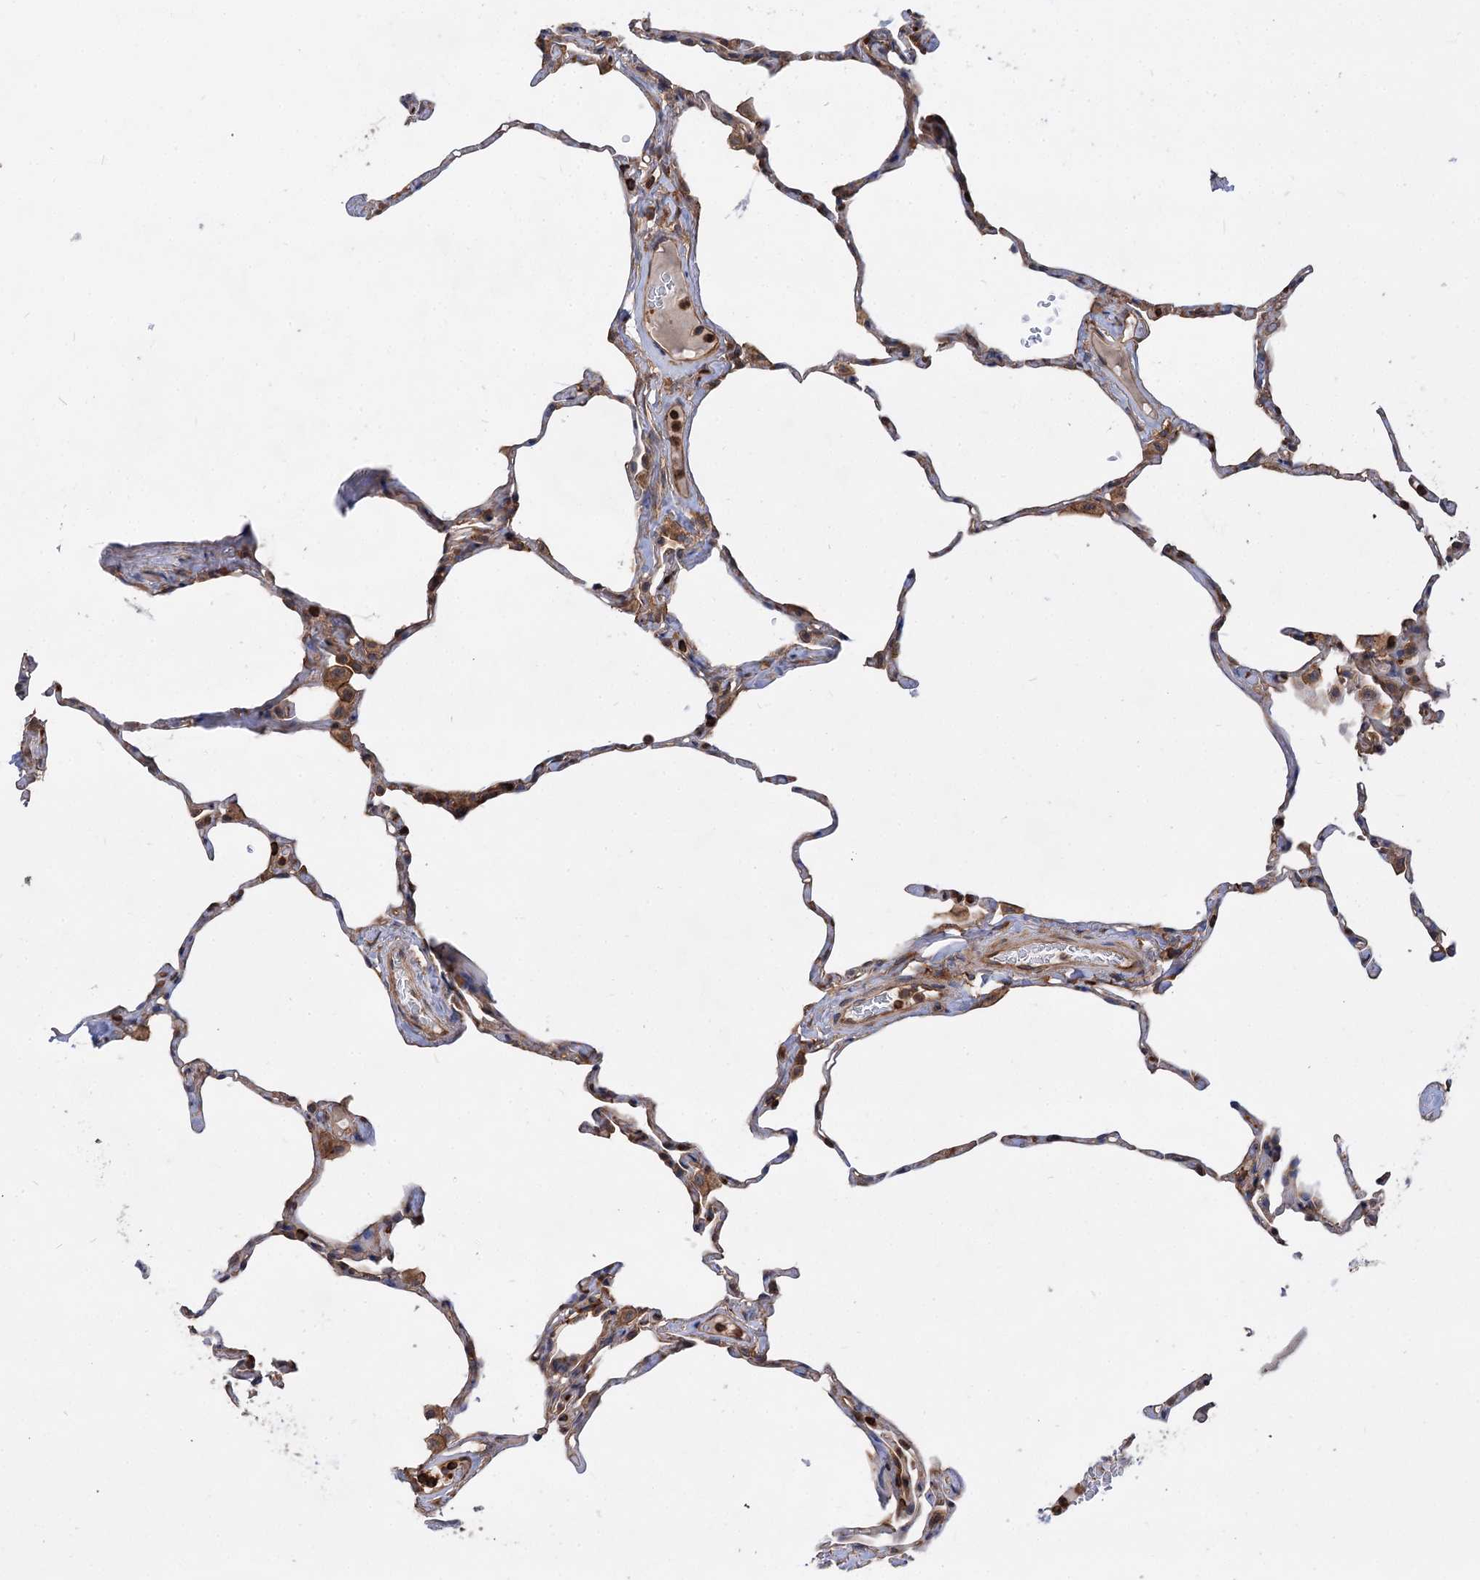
{"staining": {"intensity": "moderate", "quantity": ">75%", "location": "cytoplasmic/membranous"}, "tissue": "lung", "cell_type": "Alveolar cells", "image_type": "normal", "snomed": [{"axis": "morphology", "description": "Normal tissue, NOS"}, {"axis": "topography", "description": "Lung"}], "caption": "Moderate cytoplasmic/membranous expression is seen in approximately >75% of alveolar cells in normal lung.", "gene": "PACS1", "patient": {"sex": "male", "age": 65}}